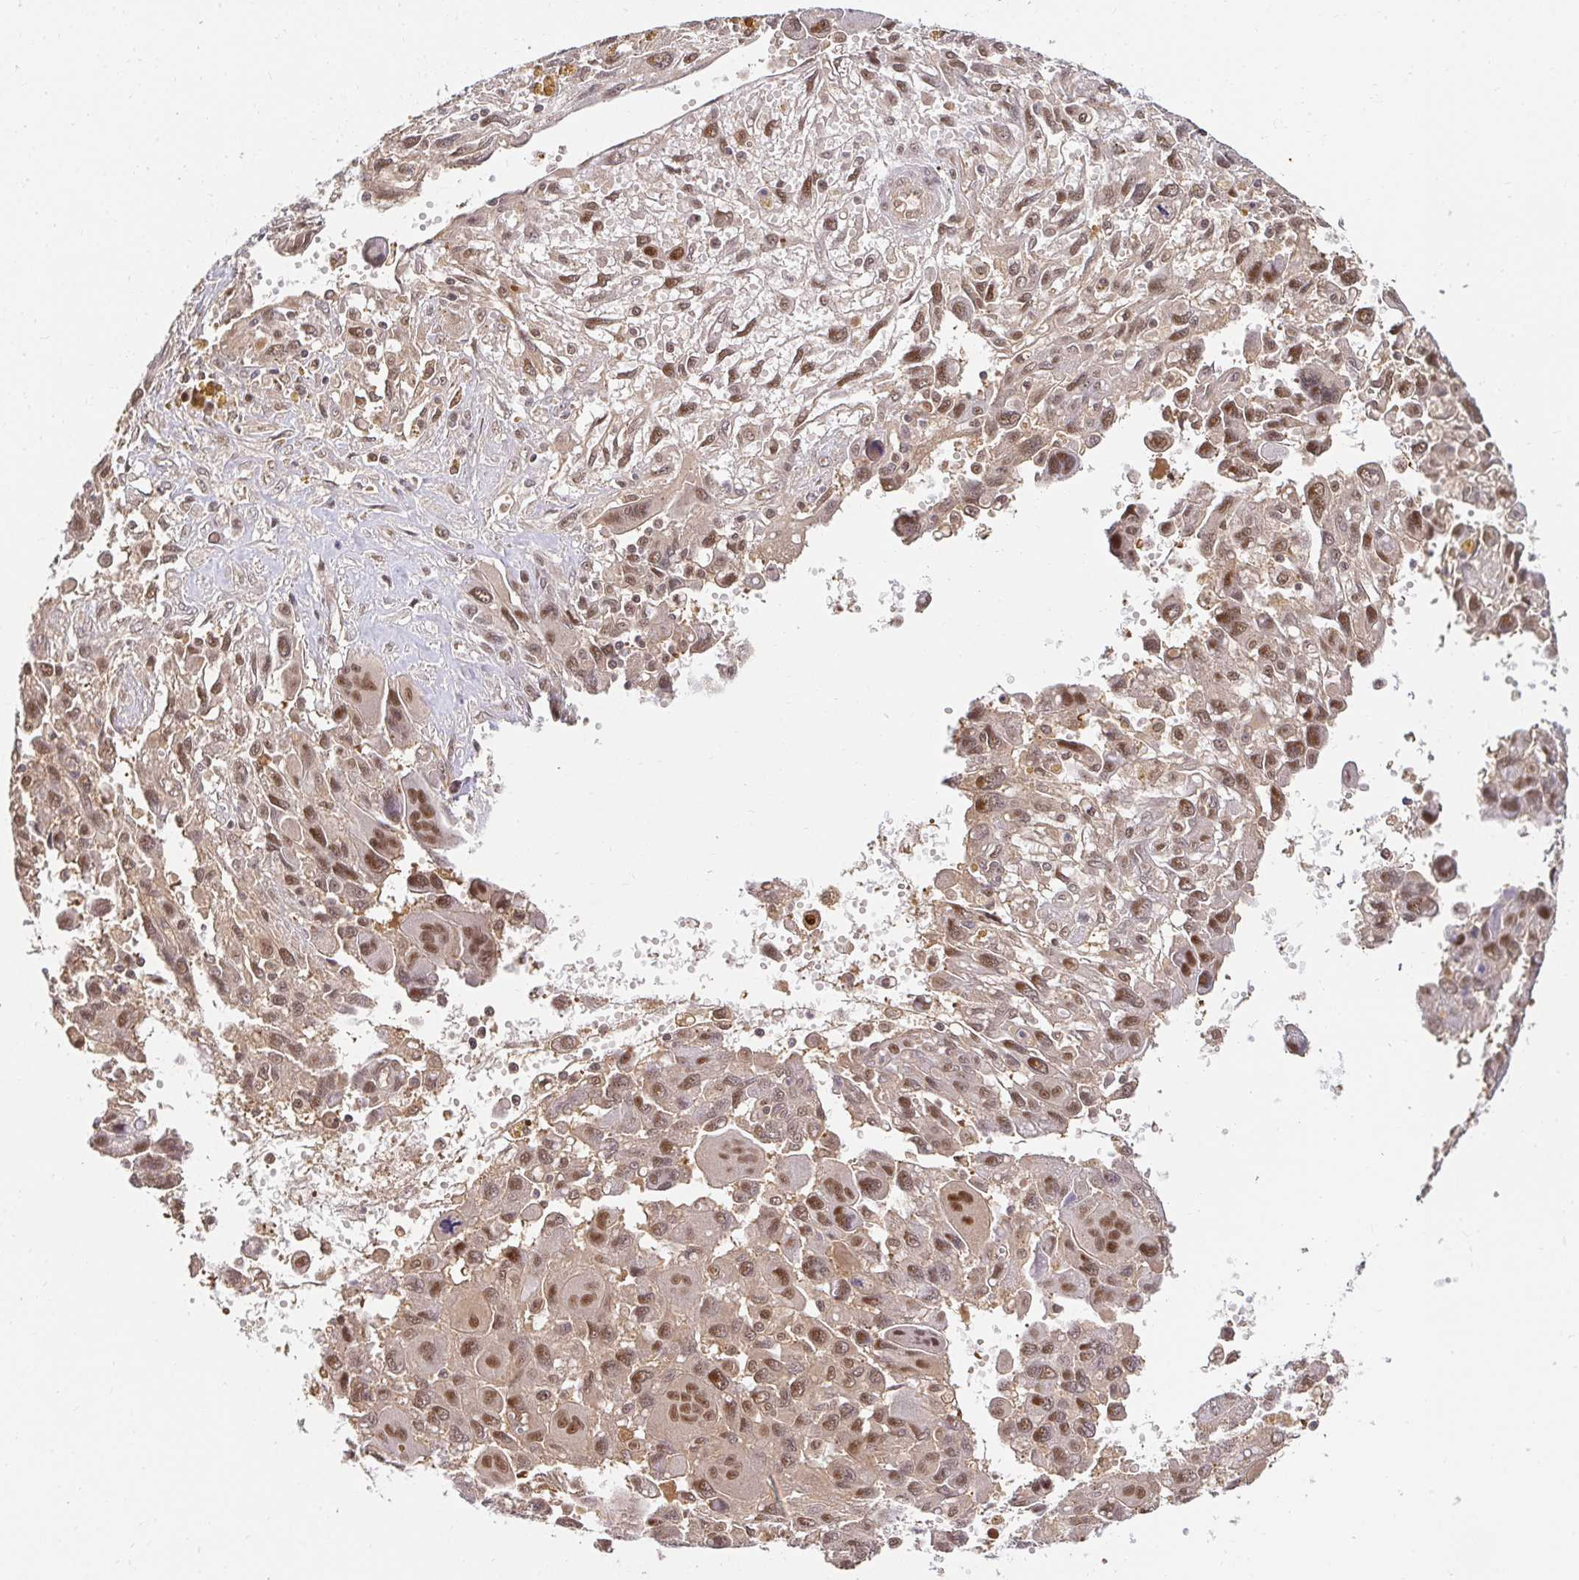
{"staining": {"intensity": "moderate", "quantity": ">75%", "location": "nuclear"}, "tissue": "pancreatic cancer", "cell_type": "Tumor cells", "image_type": "cancer", "snomed": [{"axis": "morphology", "description": "Adenocarcinoma, NOS"}, {"axis": "topography", "description": "Pancreas"}], "caption": "Moderate nuclear positivity is appreciated in about >75% of tumor cells in pancreatic cancer (adenocarcinoma).", "gene": "PSMA4", "patient": {"sex": "female", "age": 47}}